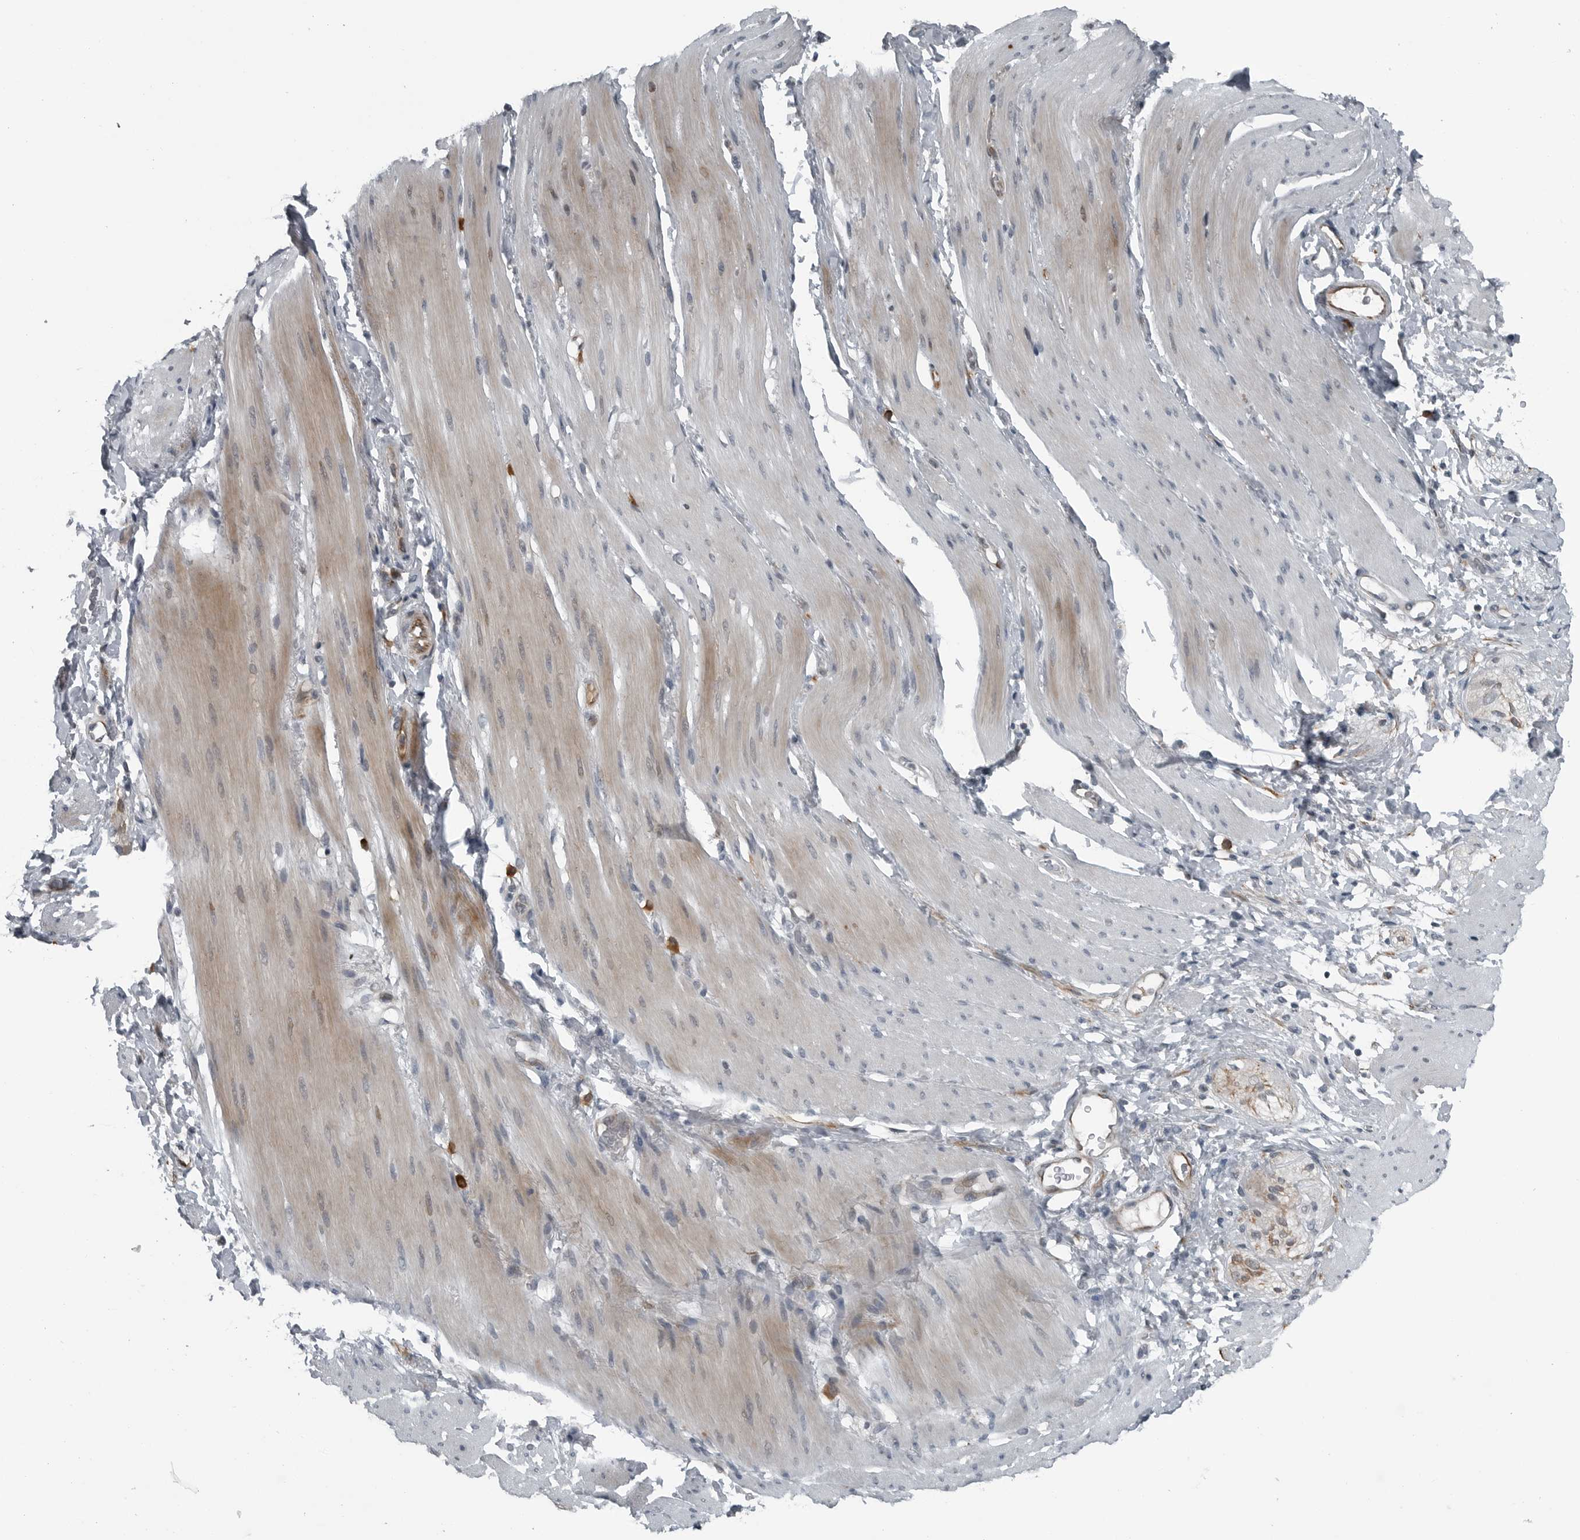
{"staining": {"intensity": "weak", "quantity": "25%-75%", "location": "cytoplasmic/membranous"}, "tissue": "smooth muscle", "cell_type": "Smooth muscle cells", "image_type": "normal", "snomed": [{"axis": "morphology", "description": "Normal tissue, NOS"}, {"axis": "topography", "description": "Smooth muscle"}, {"axis": "topography", "description": "Small intestine"}], "caption": "Immunohistochemical staining of benign human smooth muscle exhibits 25%-75% levels of weak cytoplasmic/membranous protein expression in approximately 25%-75% of smooth muscle cells.", "gene": "GAK", "patient": {"sex": "female", "age": 84}}